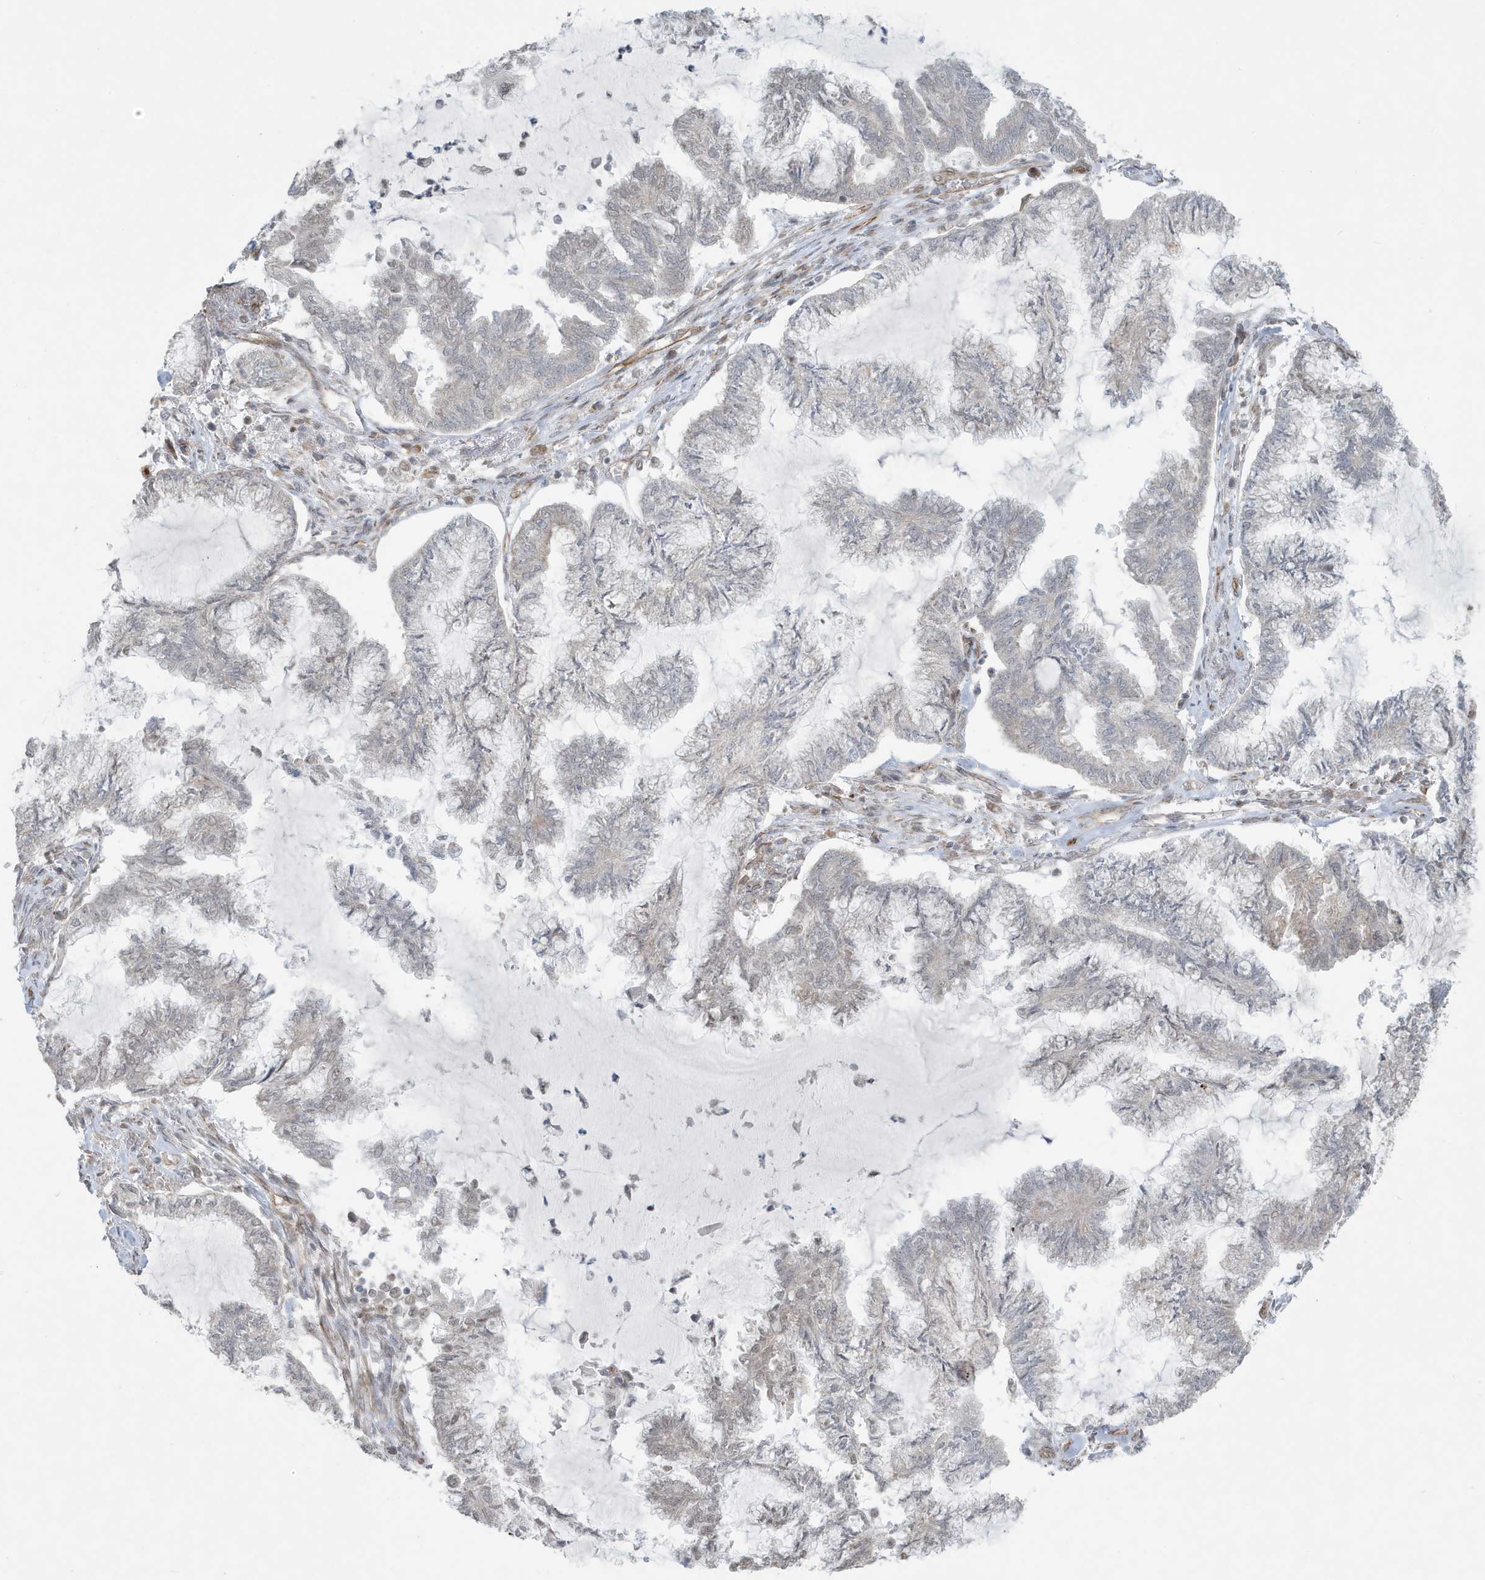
{"staining": {"intensity": "negative", "quantity": "none", "location": "none"}, "tissue": "endometrial cancer", "cell_type": "Tumor cells", "image_type": "cancer", "snomed": [{"axis": "morphology", "description": "Adenocarcinoma, NOS"}, {"axis": "topography", "description": "Endometrium"}], "caption": "There is no significant positivity in tumor cells of adenocarcinoma (endometrial).", "gene": "CHCHD4", "patient": {"sex": "female", "age": 86}}